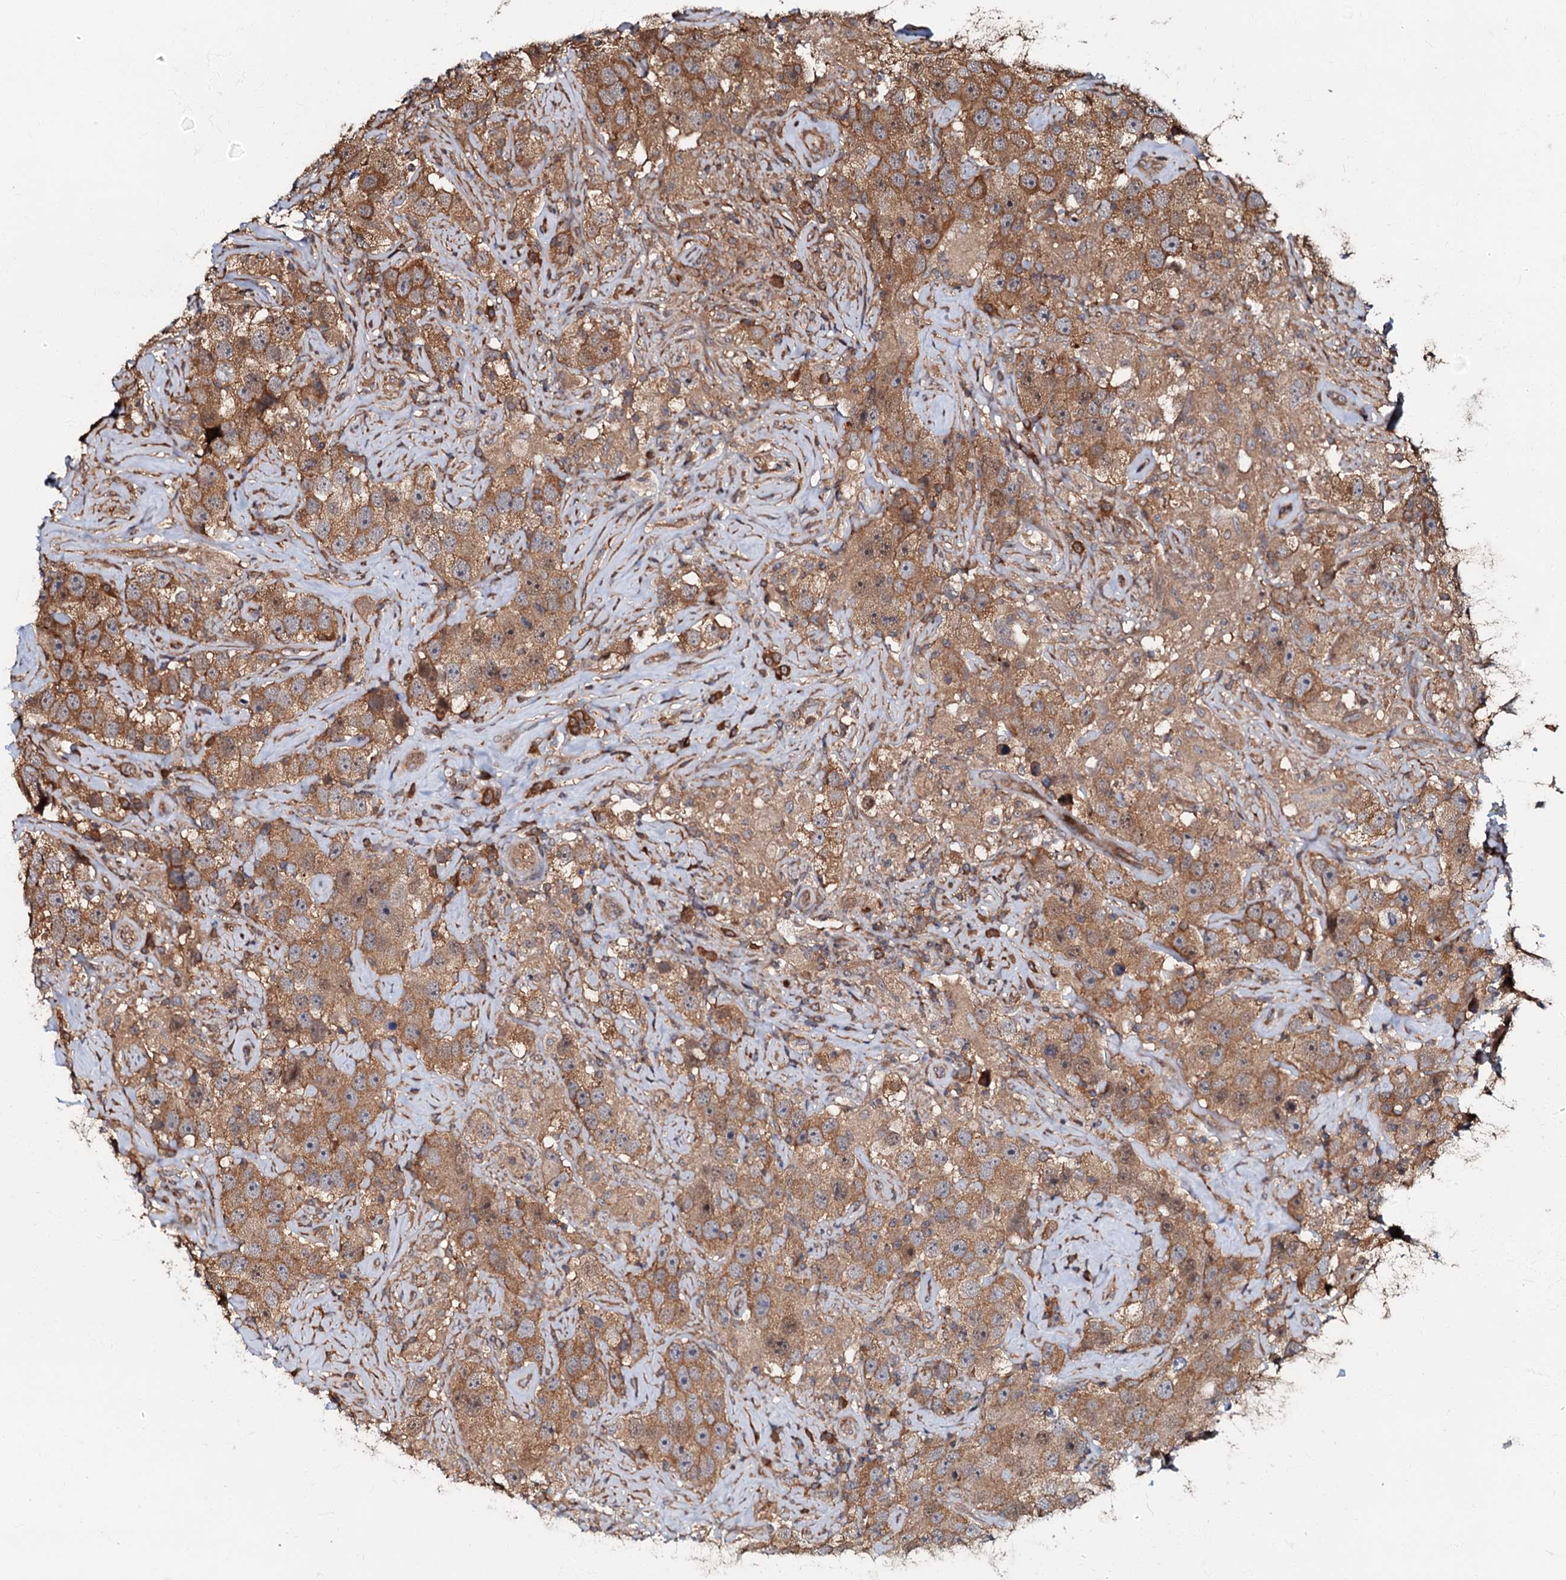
{"staining": {"intensity": "moderate", "quantity": ">75%", "location": "cytoplasmic/membranous"}, "tissue": "testis cancer", "cell_type": "Tumor cells", "image_type": "cancer", "snomed": [{"axis": "morphology", "description": "Seminoma, NOS"}, {"axis": "topography", "description": "Testis"}], "caption": "The micrograph demonstrates staining of seminoma (testis), revealing moderate cytoplasmic/membranous protein expression (brown color) within tumor cells. (DAB (3,3'-diaminobenzidine) IHC with brightfield microscopy, high magnification).", "gene": "OSBP", "patient": {"sex": "male", "age": 49}}